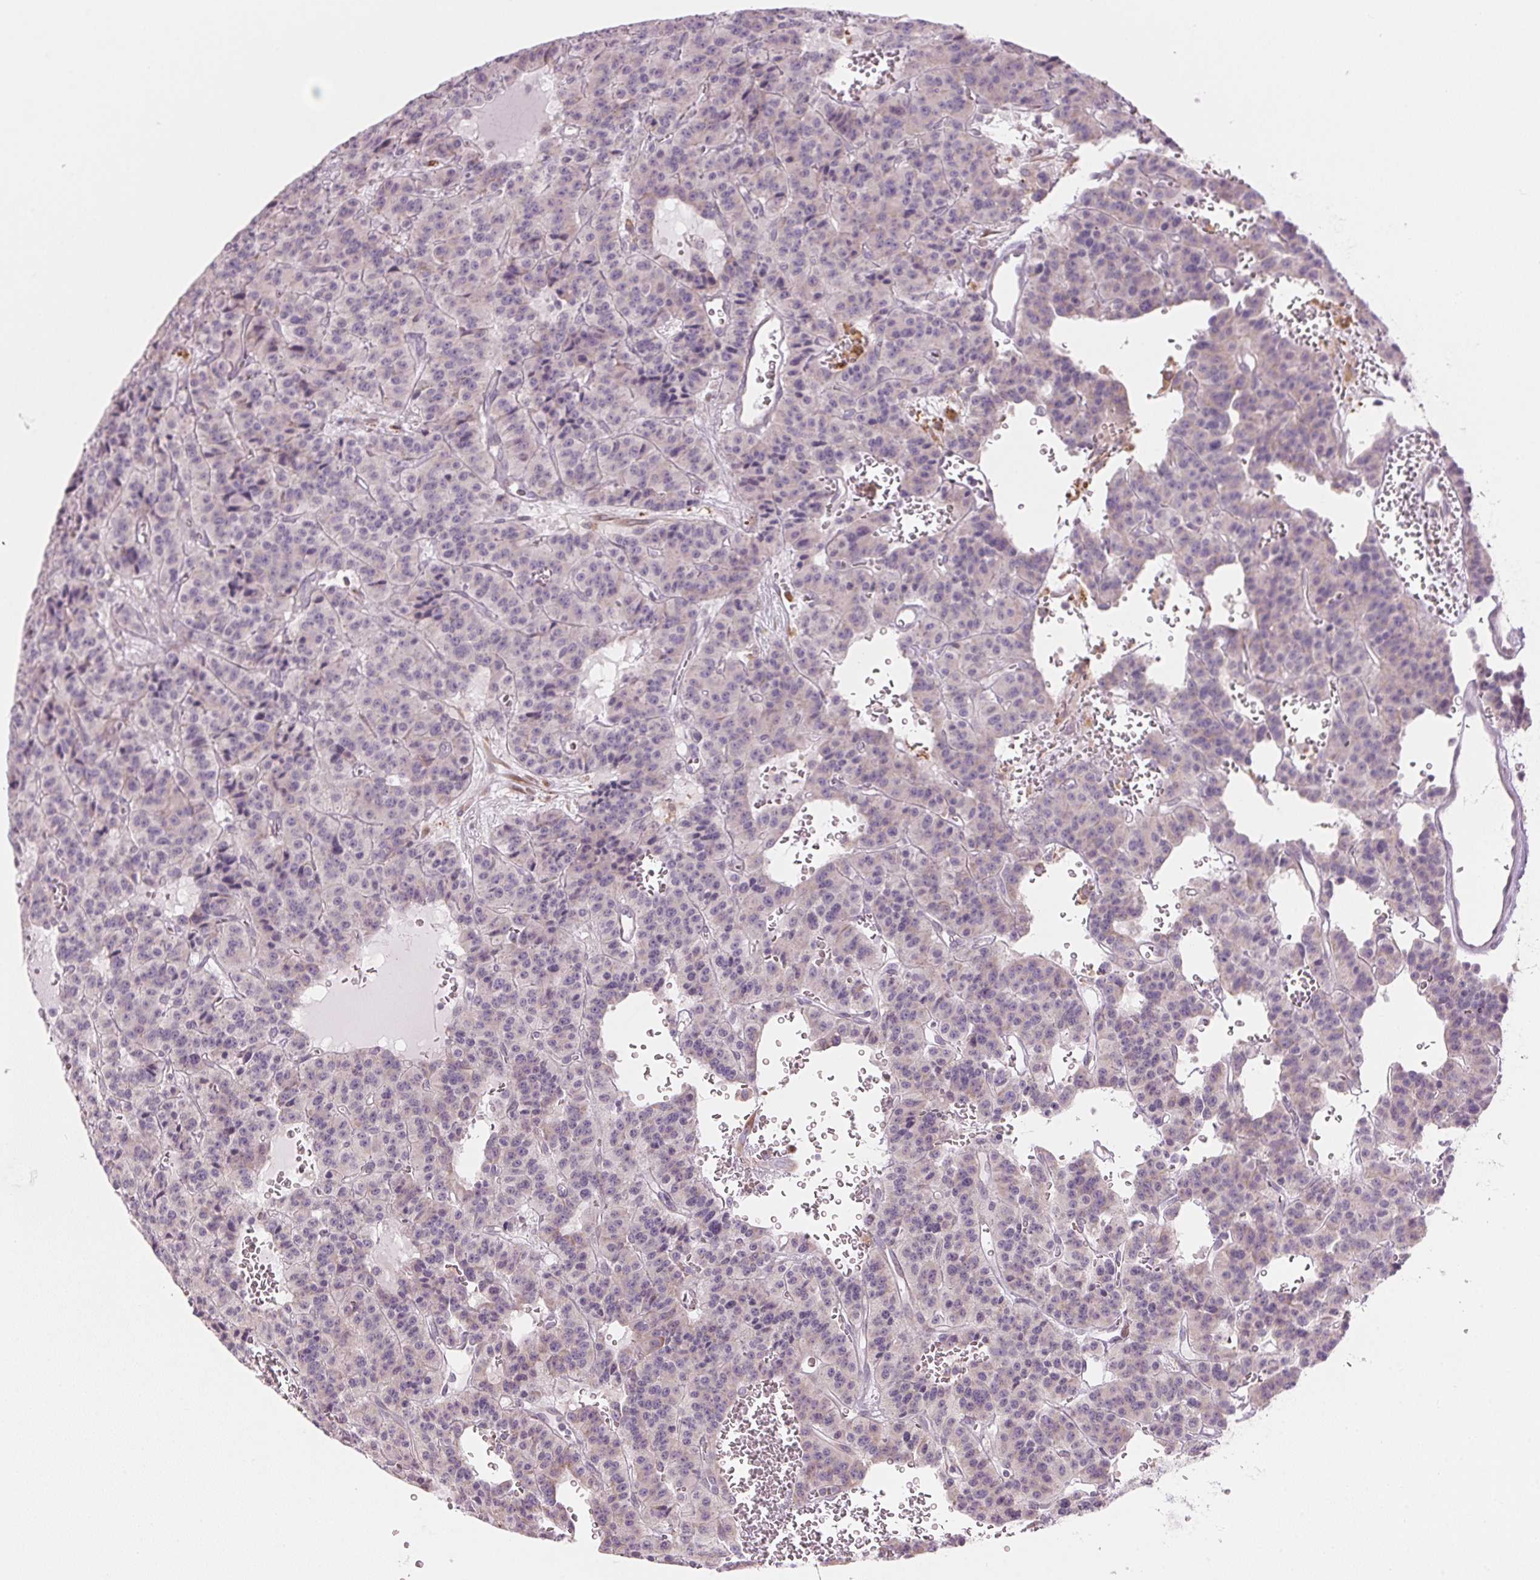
{"staining": {"intensity": "negative", "quantity": "none", "location": "none"}, "tissue": "carcinoid", "cell_type": "Tumor cells", "image_type": "cancer", "snomed": [{"axis": "morphology", "description": "Carcinoid, malignant, NOS"}, {"axis": "topography", "description": "Lung"}], "caption": "There is no significant staining in tumor cells of carcinoid (malignant).", "gene": "GNMT", "patient": {"sex": "female", "age": 71}}